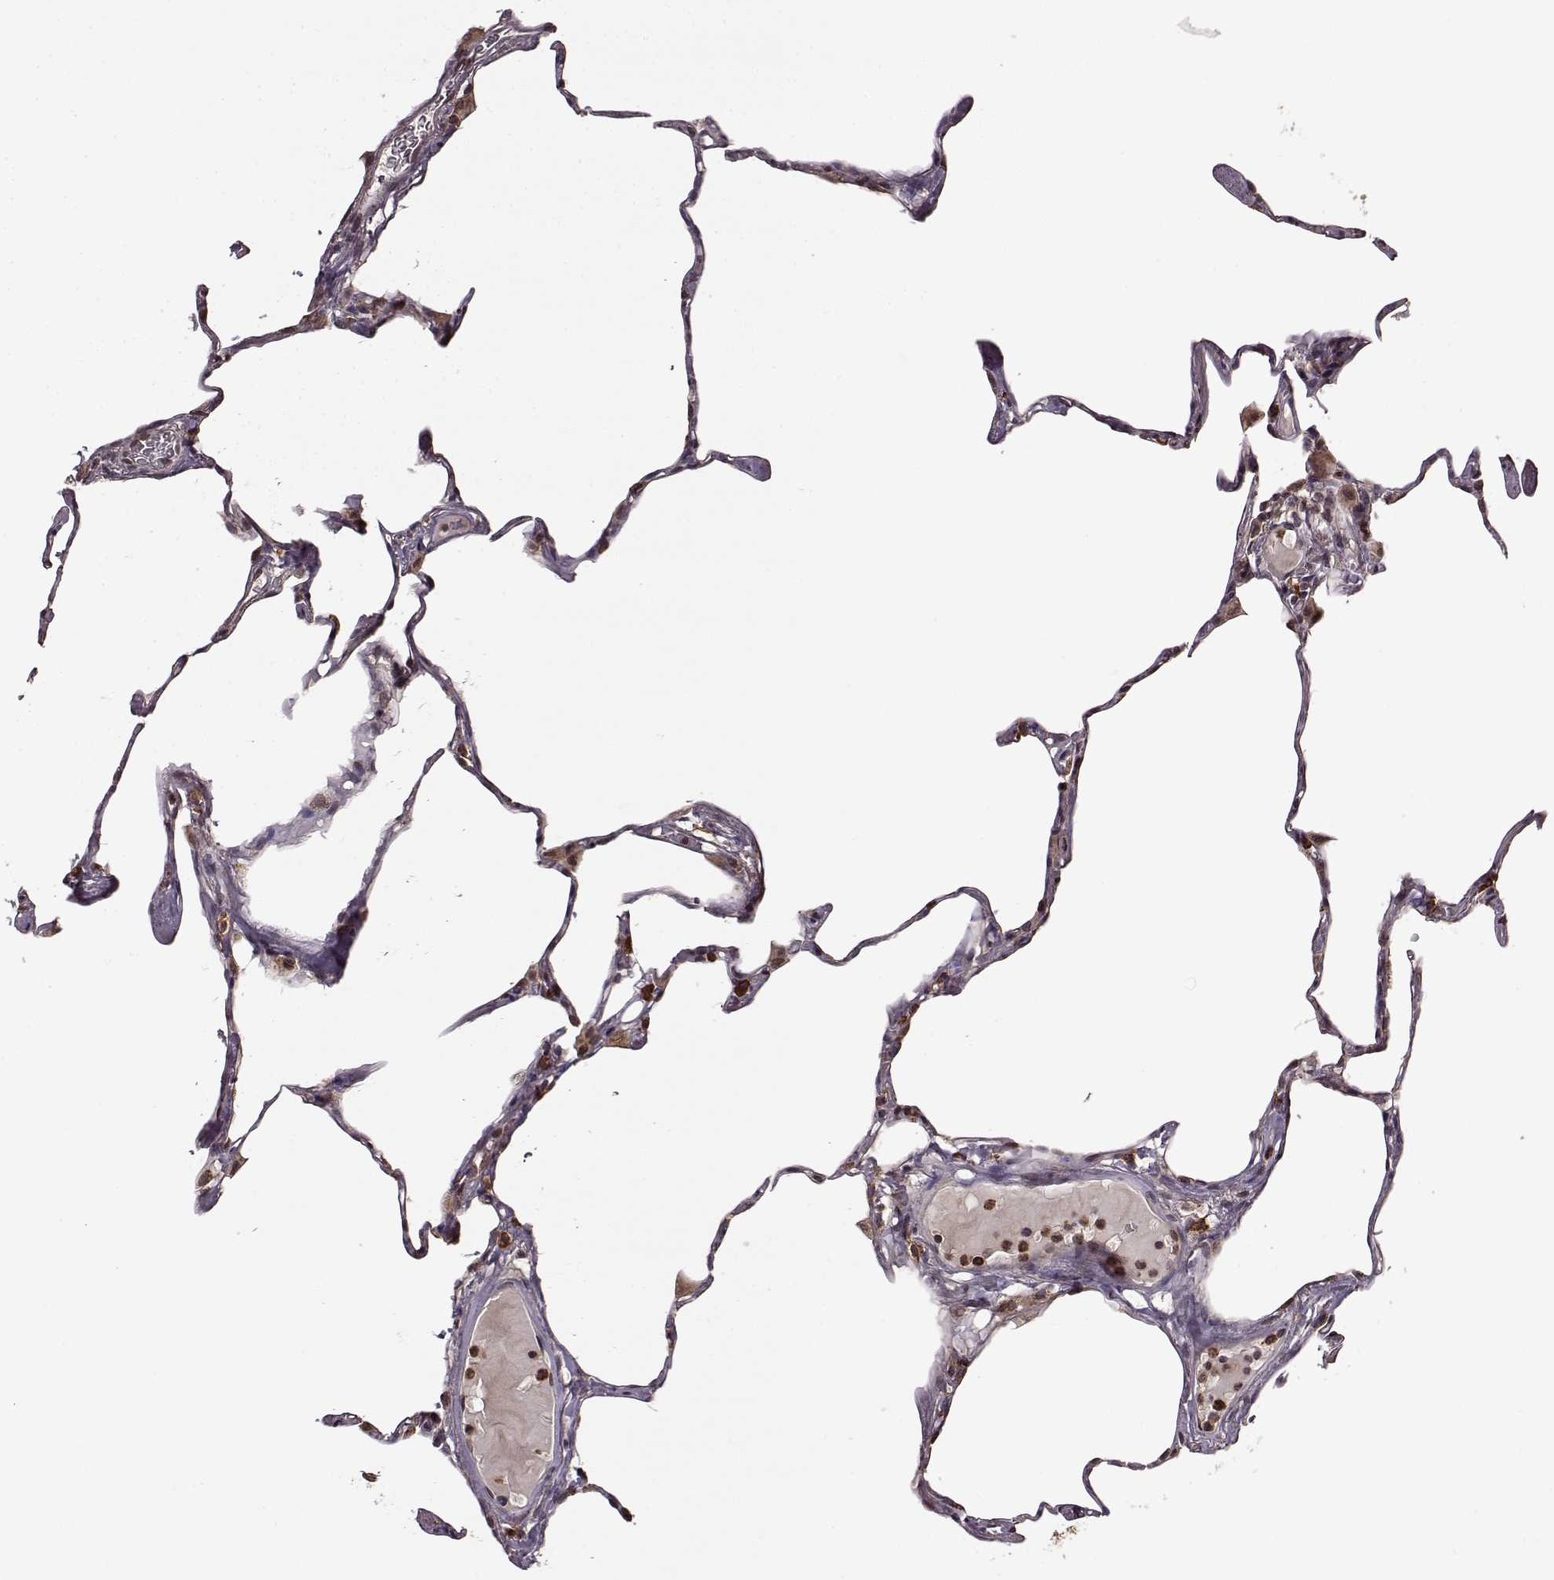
{"staining": {"intensity": "strong", "quantity": "25%-75%", "location": "cytoplasmic/membranous,nuclear"}, "tissue": "lung", "cell_type": "Alveolar cells", "image_type": "normal", "snomed": [{"axis": "morphology", "description": "Normal tissue, NOS"}, {"axis": "topography", "description": "Lung"}], "caption": "Lung stained for a protein (brown) demonstrates strong cytoplasmic/membranous,nuclear positive staining in about 25%-75% of alveolar cells.", "gene": "TRMU", "patient": {"sex": "male", "age": 65}}